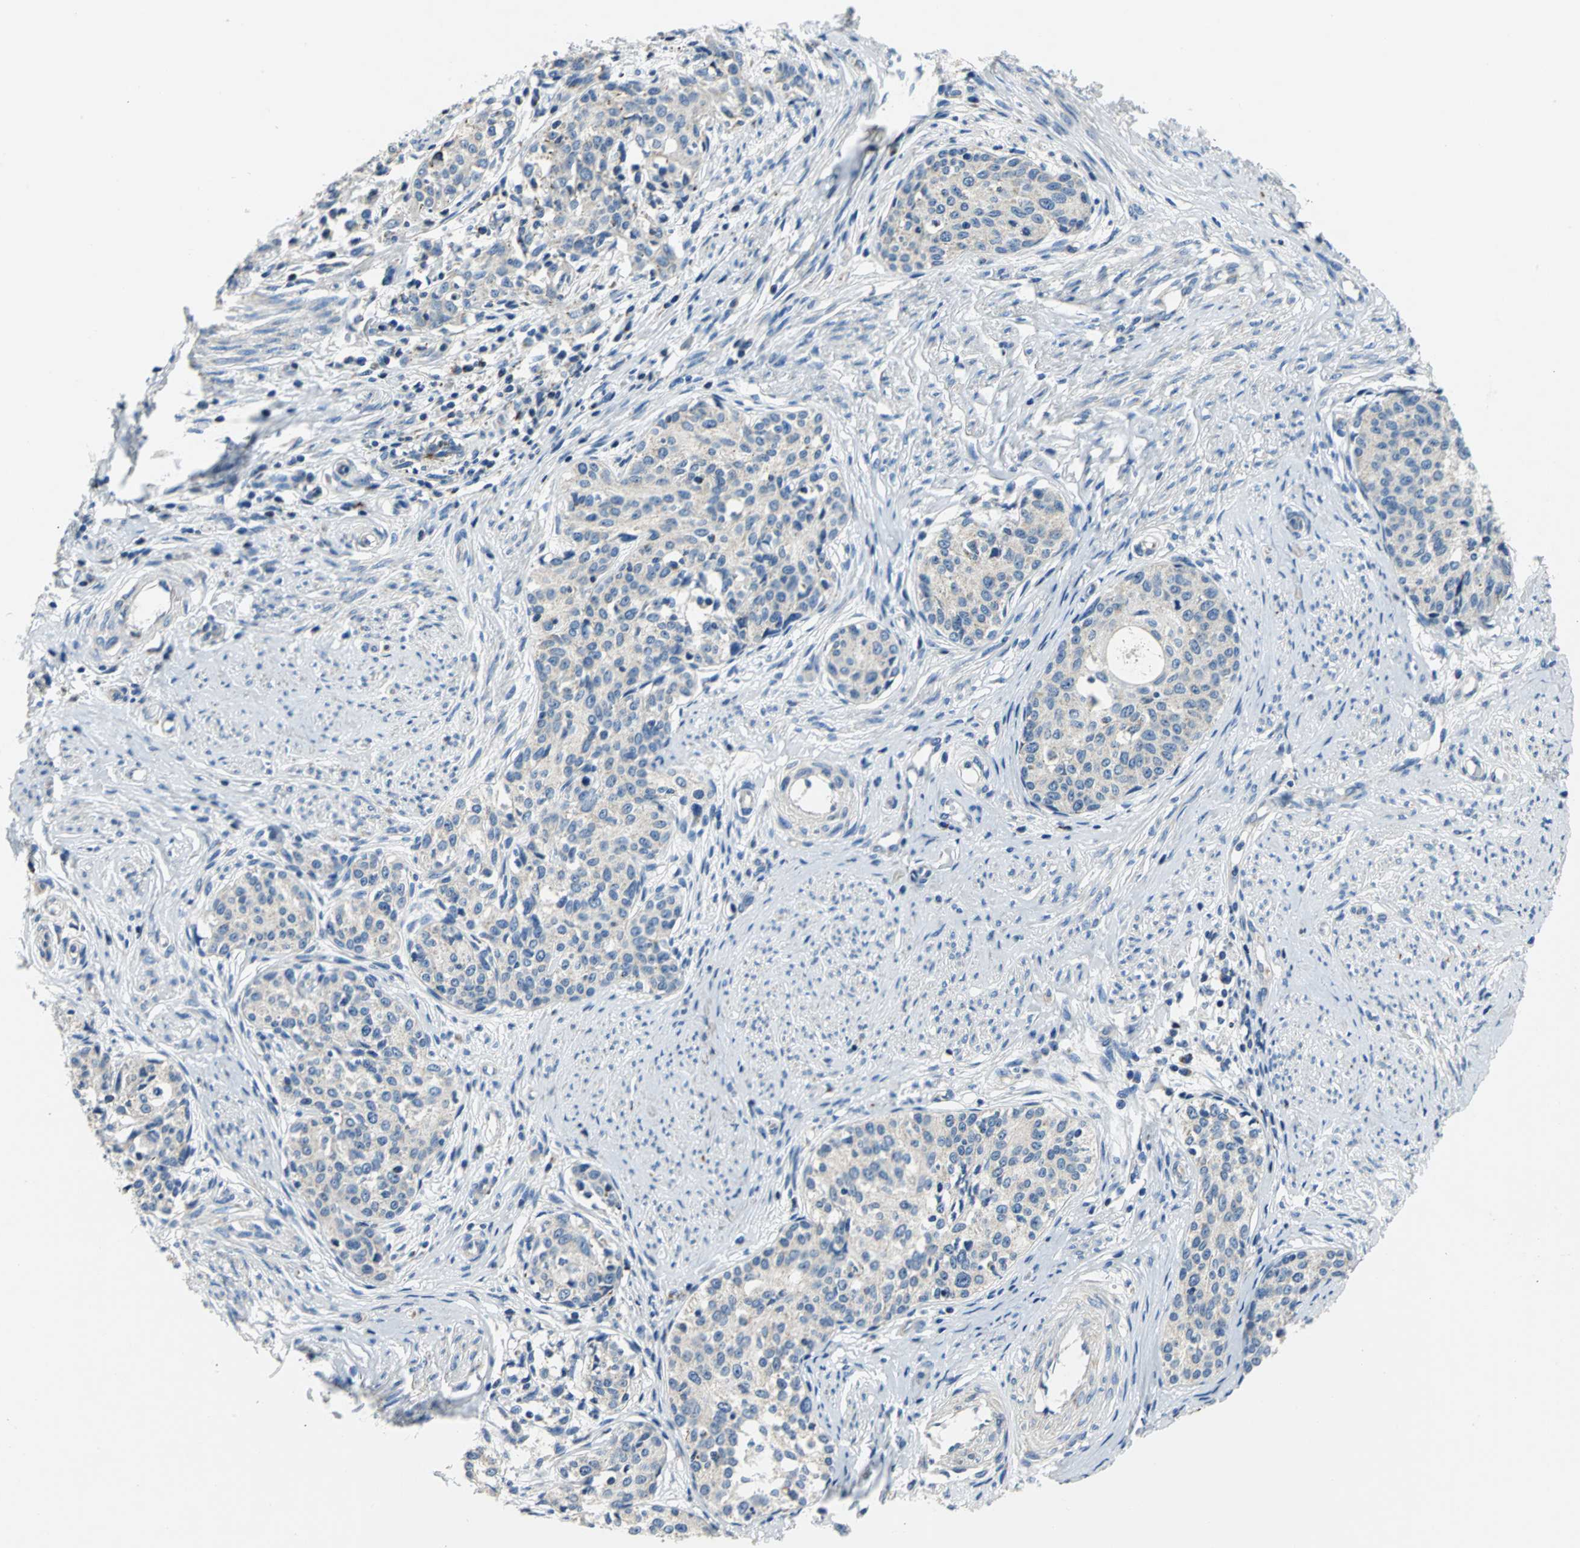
{"staining": {"intensity": "weak", "quantity": "25%-75%", "location": "cytoplasmic/membranous"}, "tissue": "cervical cancer", "cell_type": "Tumor cells", "image_type": "cancer", "snomed": [{"axis": "morphology", "description": "Squamous cell carcinoma, NOS"}, {"axis": "morphology", "description": "Adenocarcinoma, NOS"}, {"axis": "topography", "description": "Cervix"}], "caption": "Immunohistochemistry (IHC) (DAB) staining of human squamous cell carcinoma (cervical) displays weak cytoplasmic/membranous protein positivity in approximately 25%-75% of tumor cells.", "gene": "IFI6", "patient": {"sex": "female", "age": 52}}